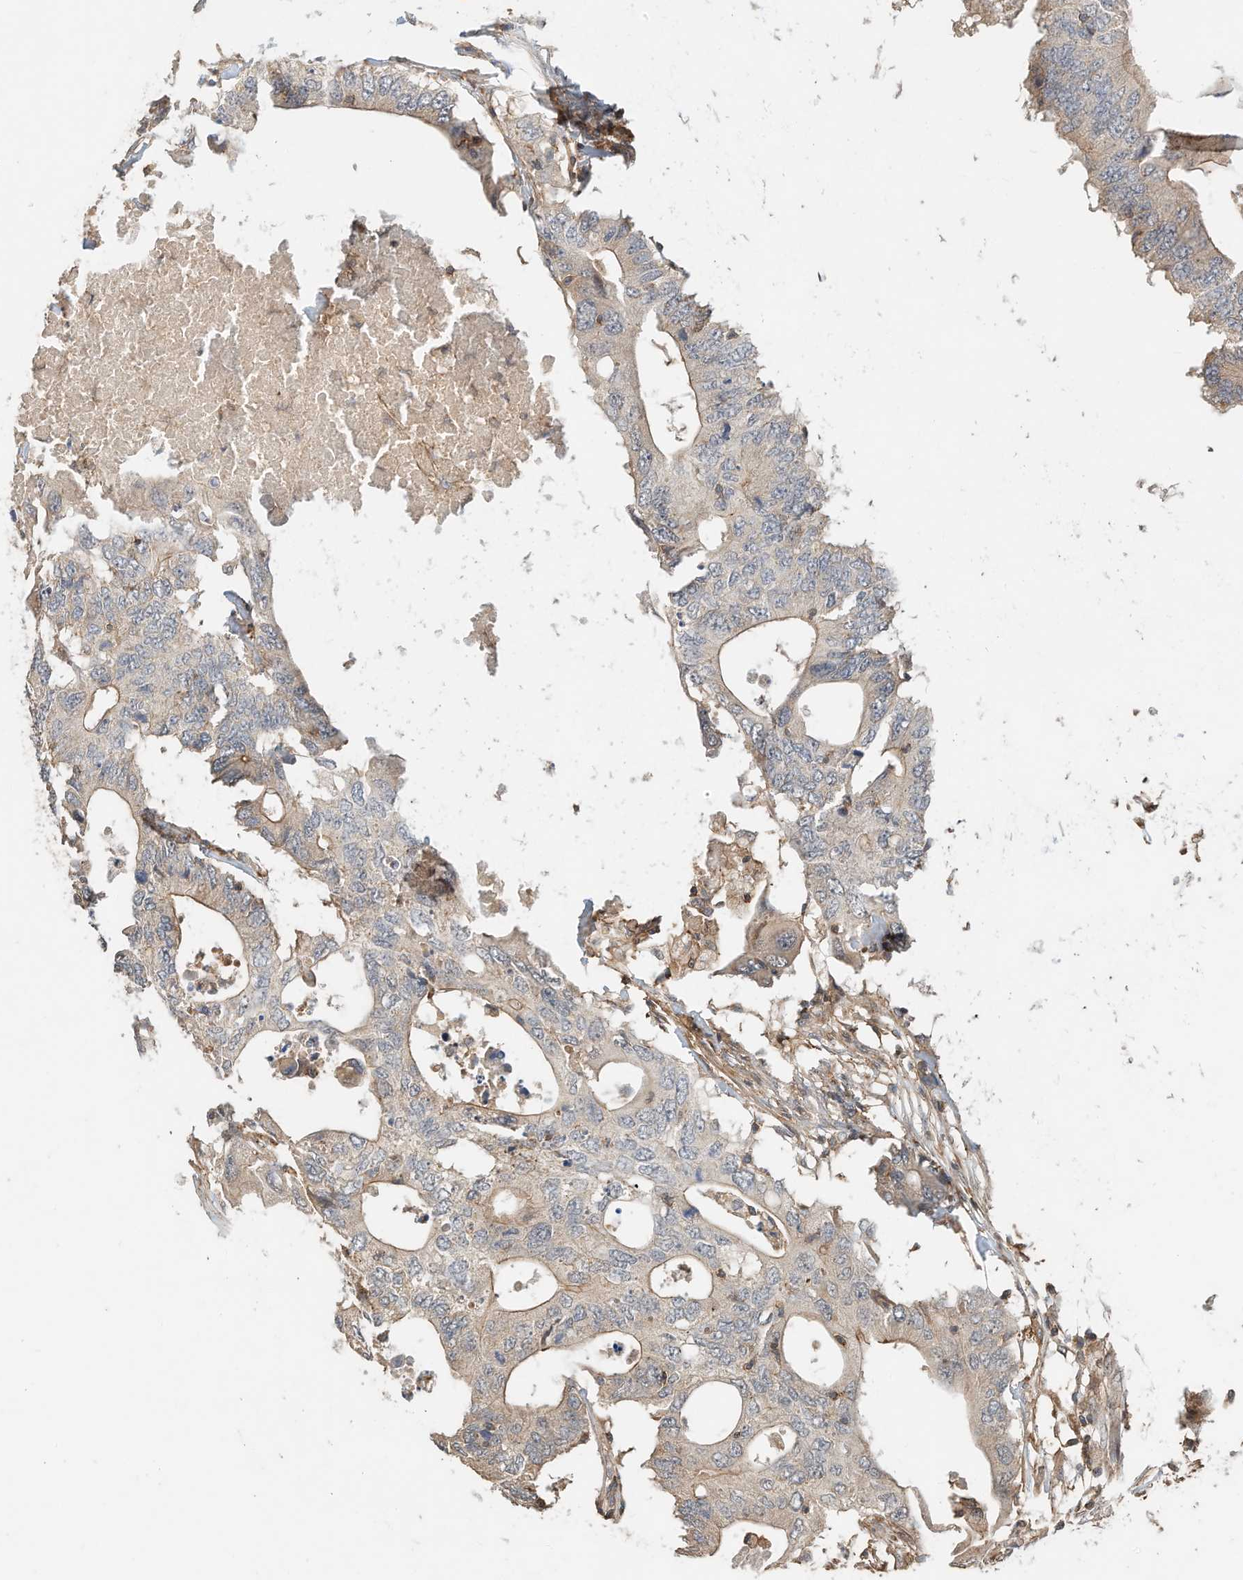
{"staining": {"intensity": "moderate", "quantity": "<25%", "location": "cytoplasmic/membranous"}, "tissue": "colorectal cancer", "cell_type": "Tumor cells", "image_type": "cancer", "snomed": [{"axis": "morphology", "description": "Adenocarcinoma, NOS"}, {"axis": "topography", "description": "Colon"}], "caption": "This histopathology image displays IHC staining of colorectal cancer (adenocarcinoma), with low moderate cytoplasmic/membranous positivity in approximately <25% of tumor cells.", "gene": "CPAMD8", "patient": {"sex": "male", "age": 71}}